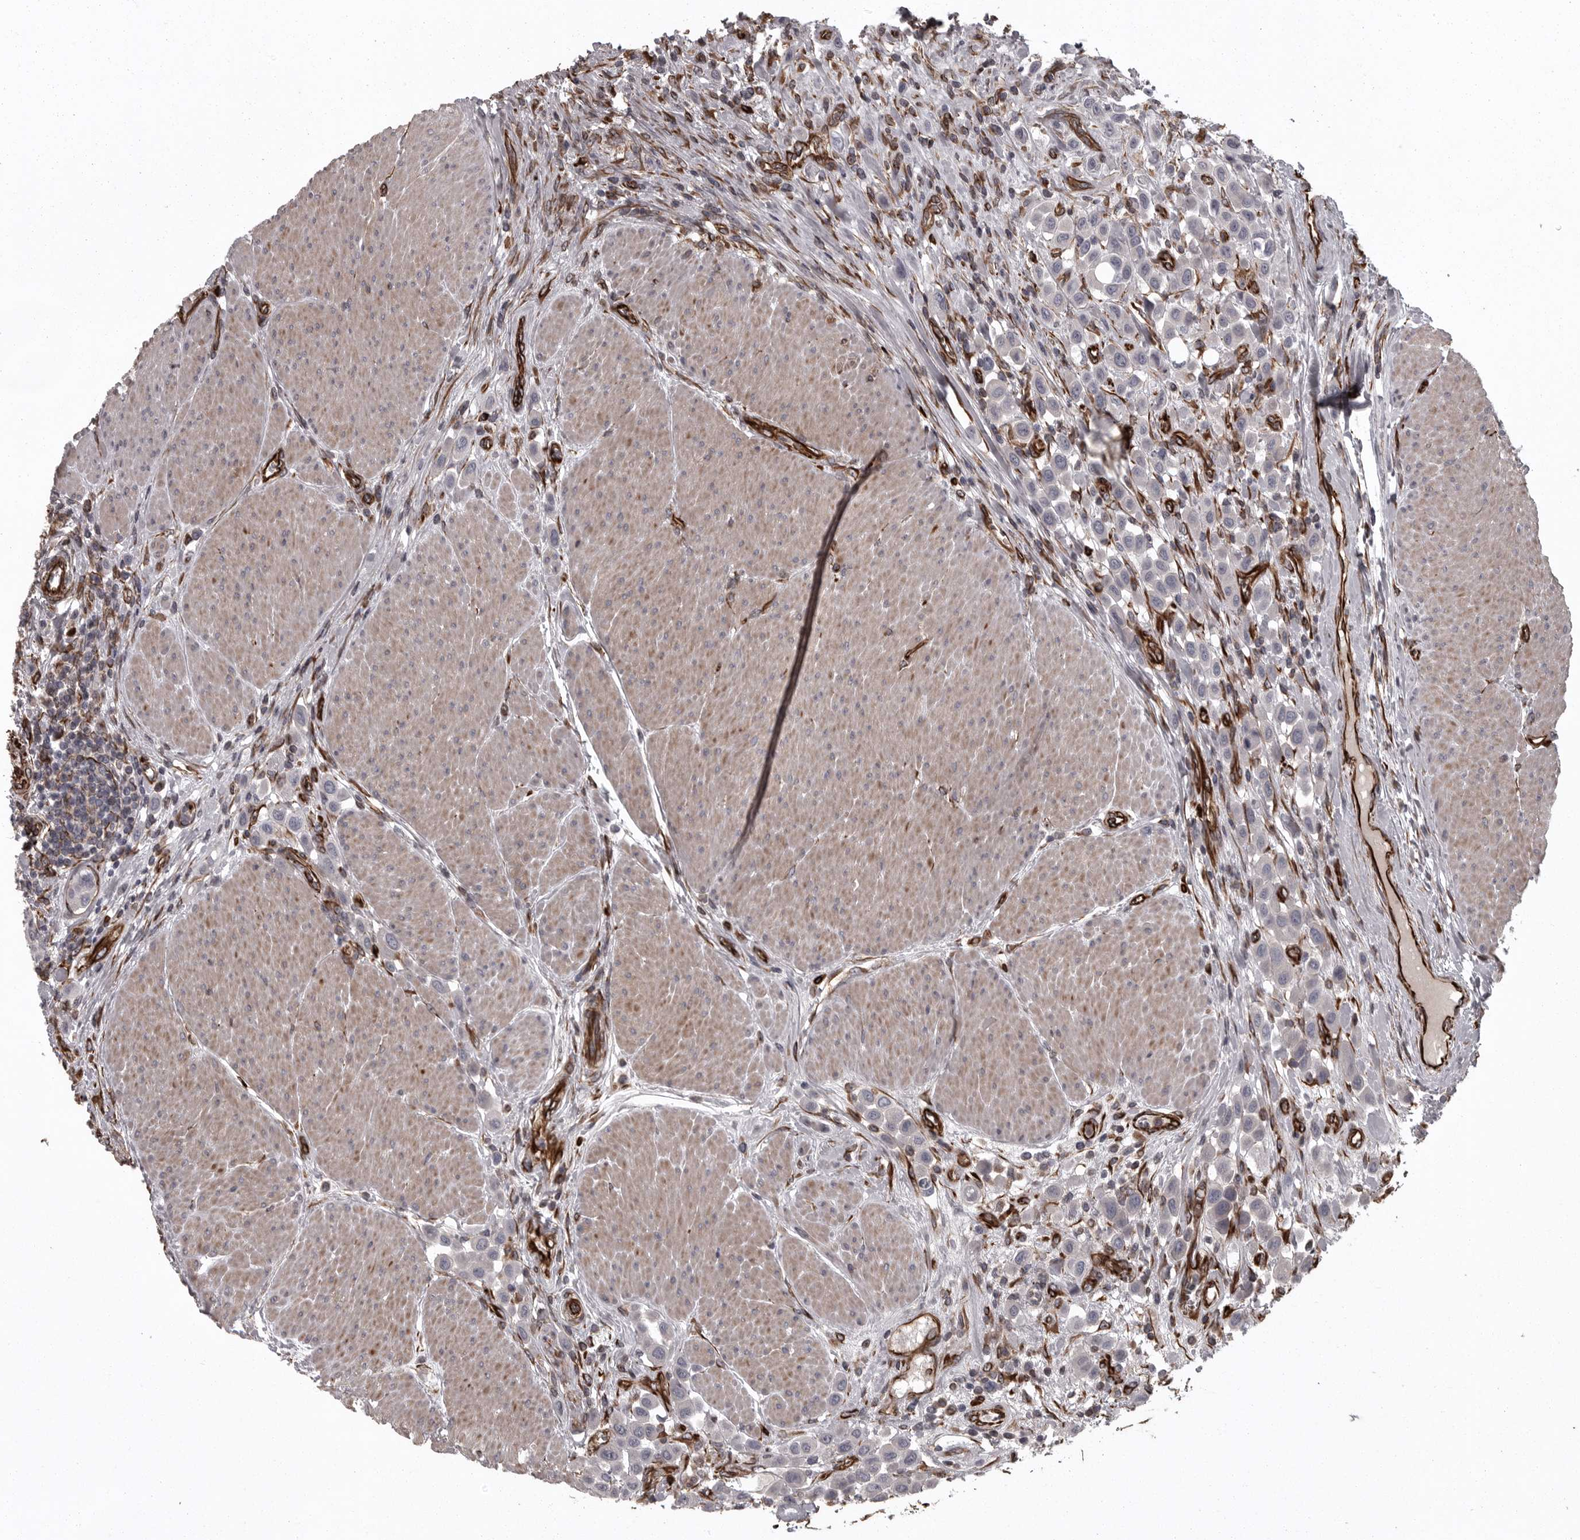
{"staining": {"intensity": "negative", "quantity": "none", "location": "none"}, "tissue": "urothelial cancer", "cell_type": "Tumor cells", "image_type": "cancer", "snomed": [{"axis": "morphology", "description": "Urothelial carcinoma, High grade"}, {"axis": "topography", "description": "Urinary bladder"}], "caption": "Tumor cells show no significant protein expression in urothelial cancer.", "gene": "FAAP100", "patient": {"sex": "male", "age": 50}}